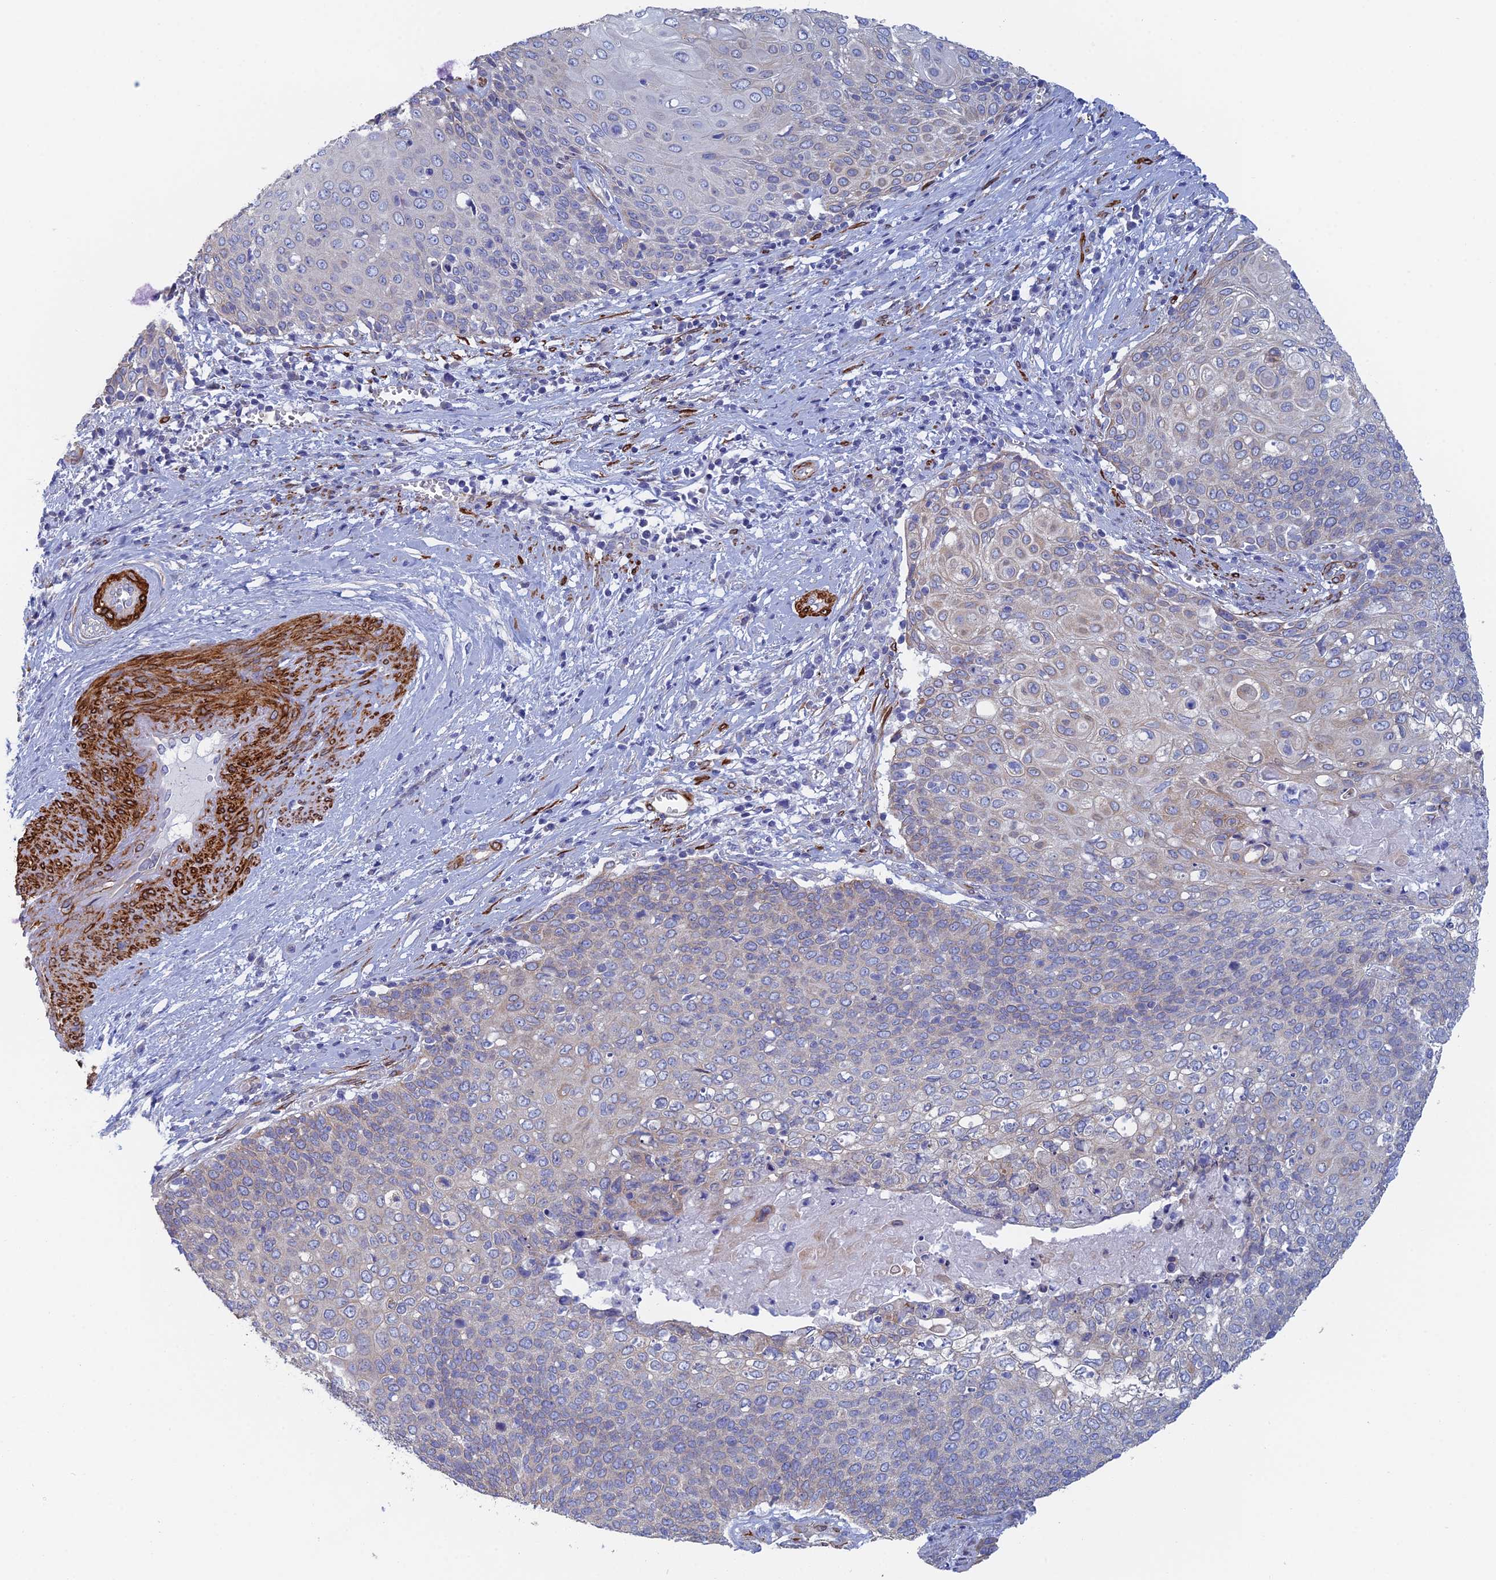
{"staining": {"intensity": "weak", "quantity": "<25%", "location": "cytoplasmic/membranous"}, "tissue": "cervical cancer", "cell_type": "Tumor cells", "image_type": "cancer", "snomed": [{"axis": "morphology", "description": "Squamous cell carcinoma, NOS"}, {"axis": "topography", "description": "Cervix"}], "caption": "Tumor cells show no significant protein positivity in squamous cell carcinoma (cervical). Brightfield microscopy of immunohistochemistry stained with DAB (brown) and hematoxylin (blue), captured at high magnification.", "gene": "PCDHA8", "patient": {"sex": "female", "age": 39}}